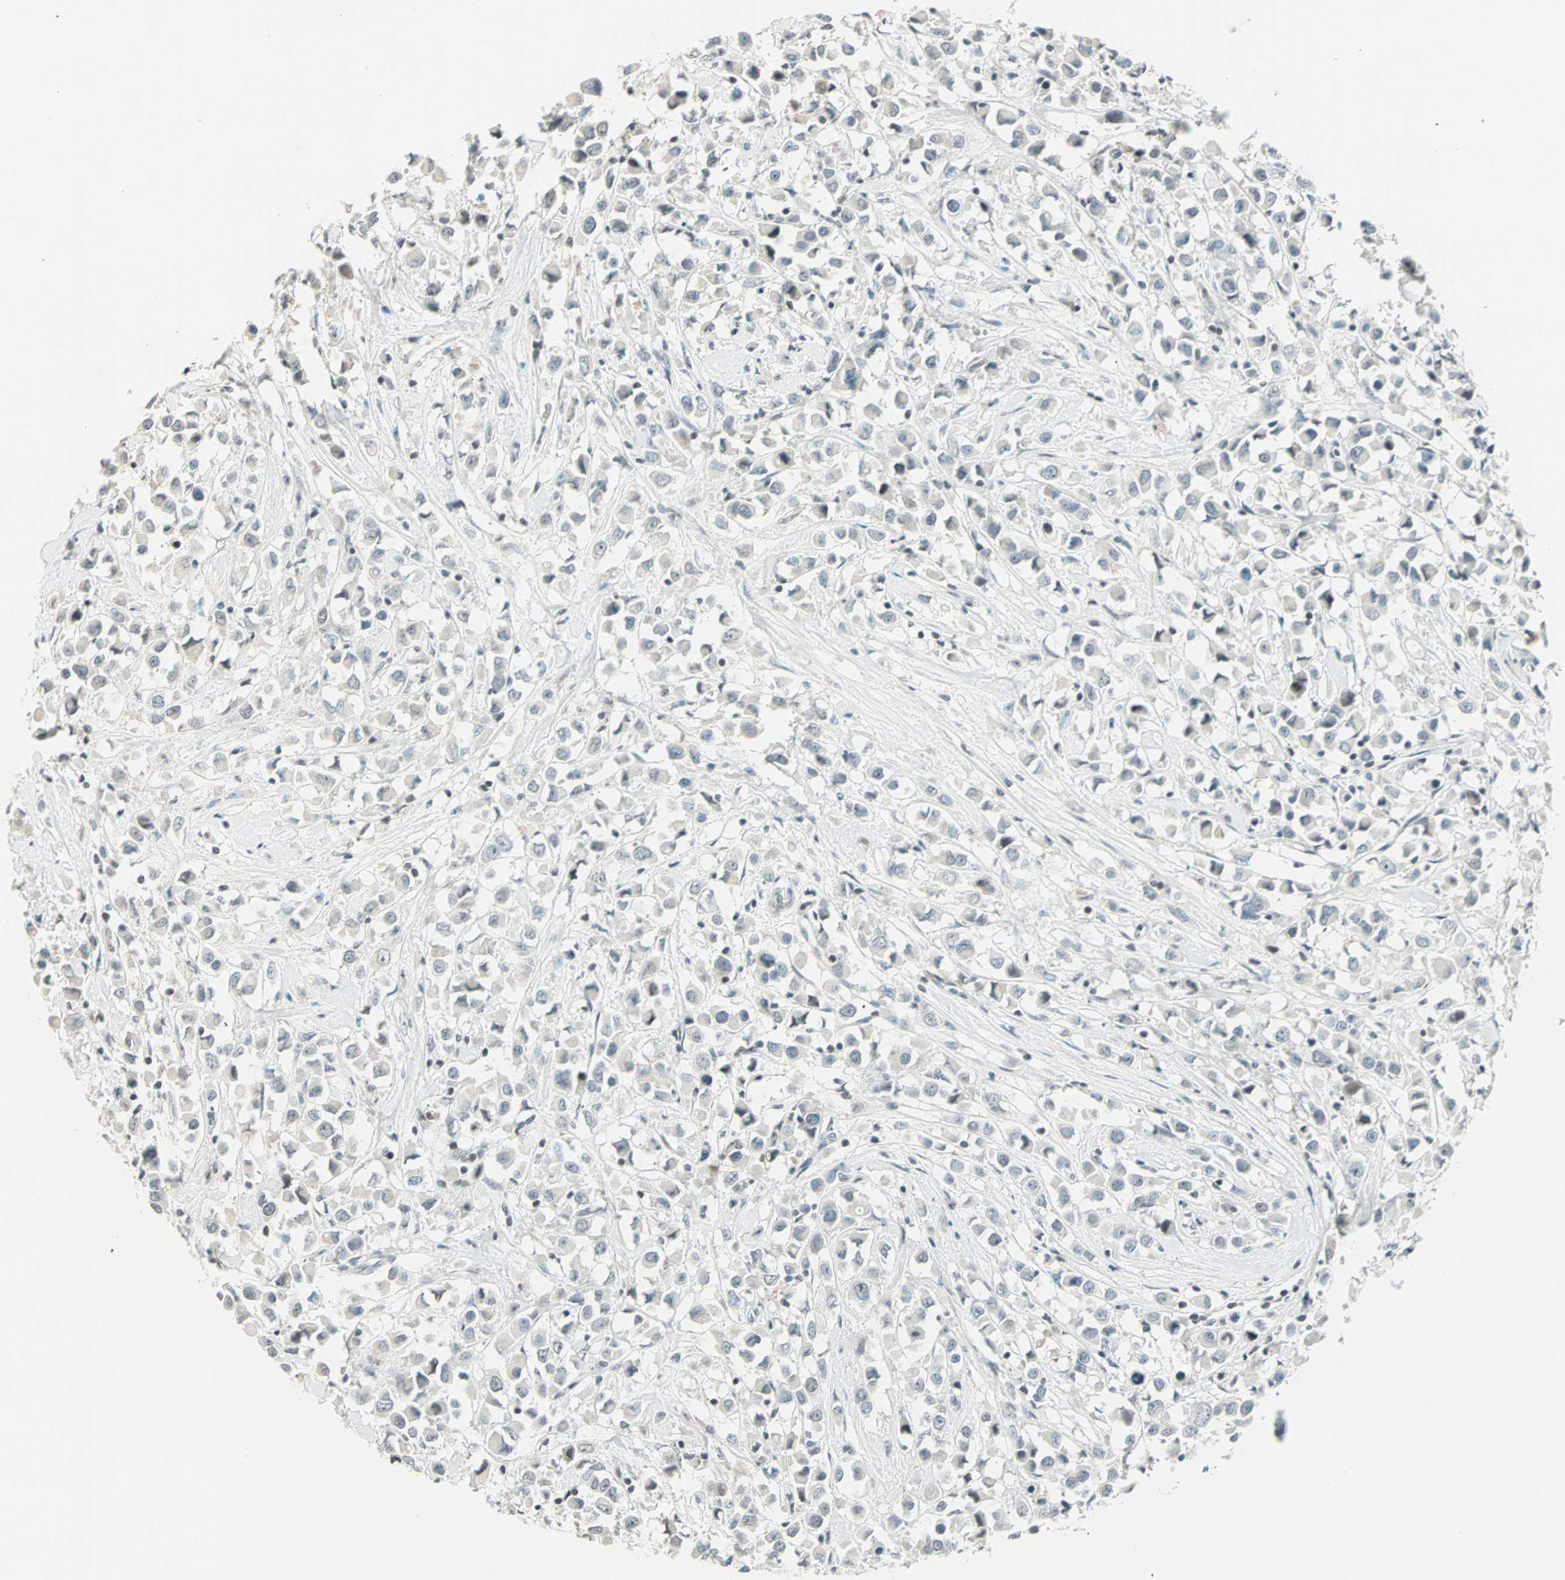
{"staining": {"intensity": "weak", "quantity": "<25%", "location": "nuclear"}, "tissue": "breast cancer", "cell_type": "Tumor cells", "image_type": "cancer", "snomed": [{"axis": "morphology", "description": "Duct carcinoma"}, {"axis": "topography", "description": "Breast"}], "caption": "Immunohistochemical staining of human breast cancer (infiltrating ductal carcinoma) reveals no significant expression in tumor cells. (Brightfield microscopy of DAB IHC at high magnification).", "gene": "SMAD3", "patient": {"sex": "female", "age": 61}}